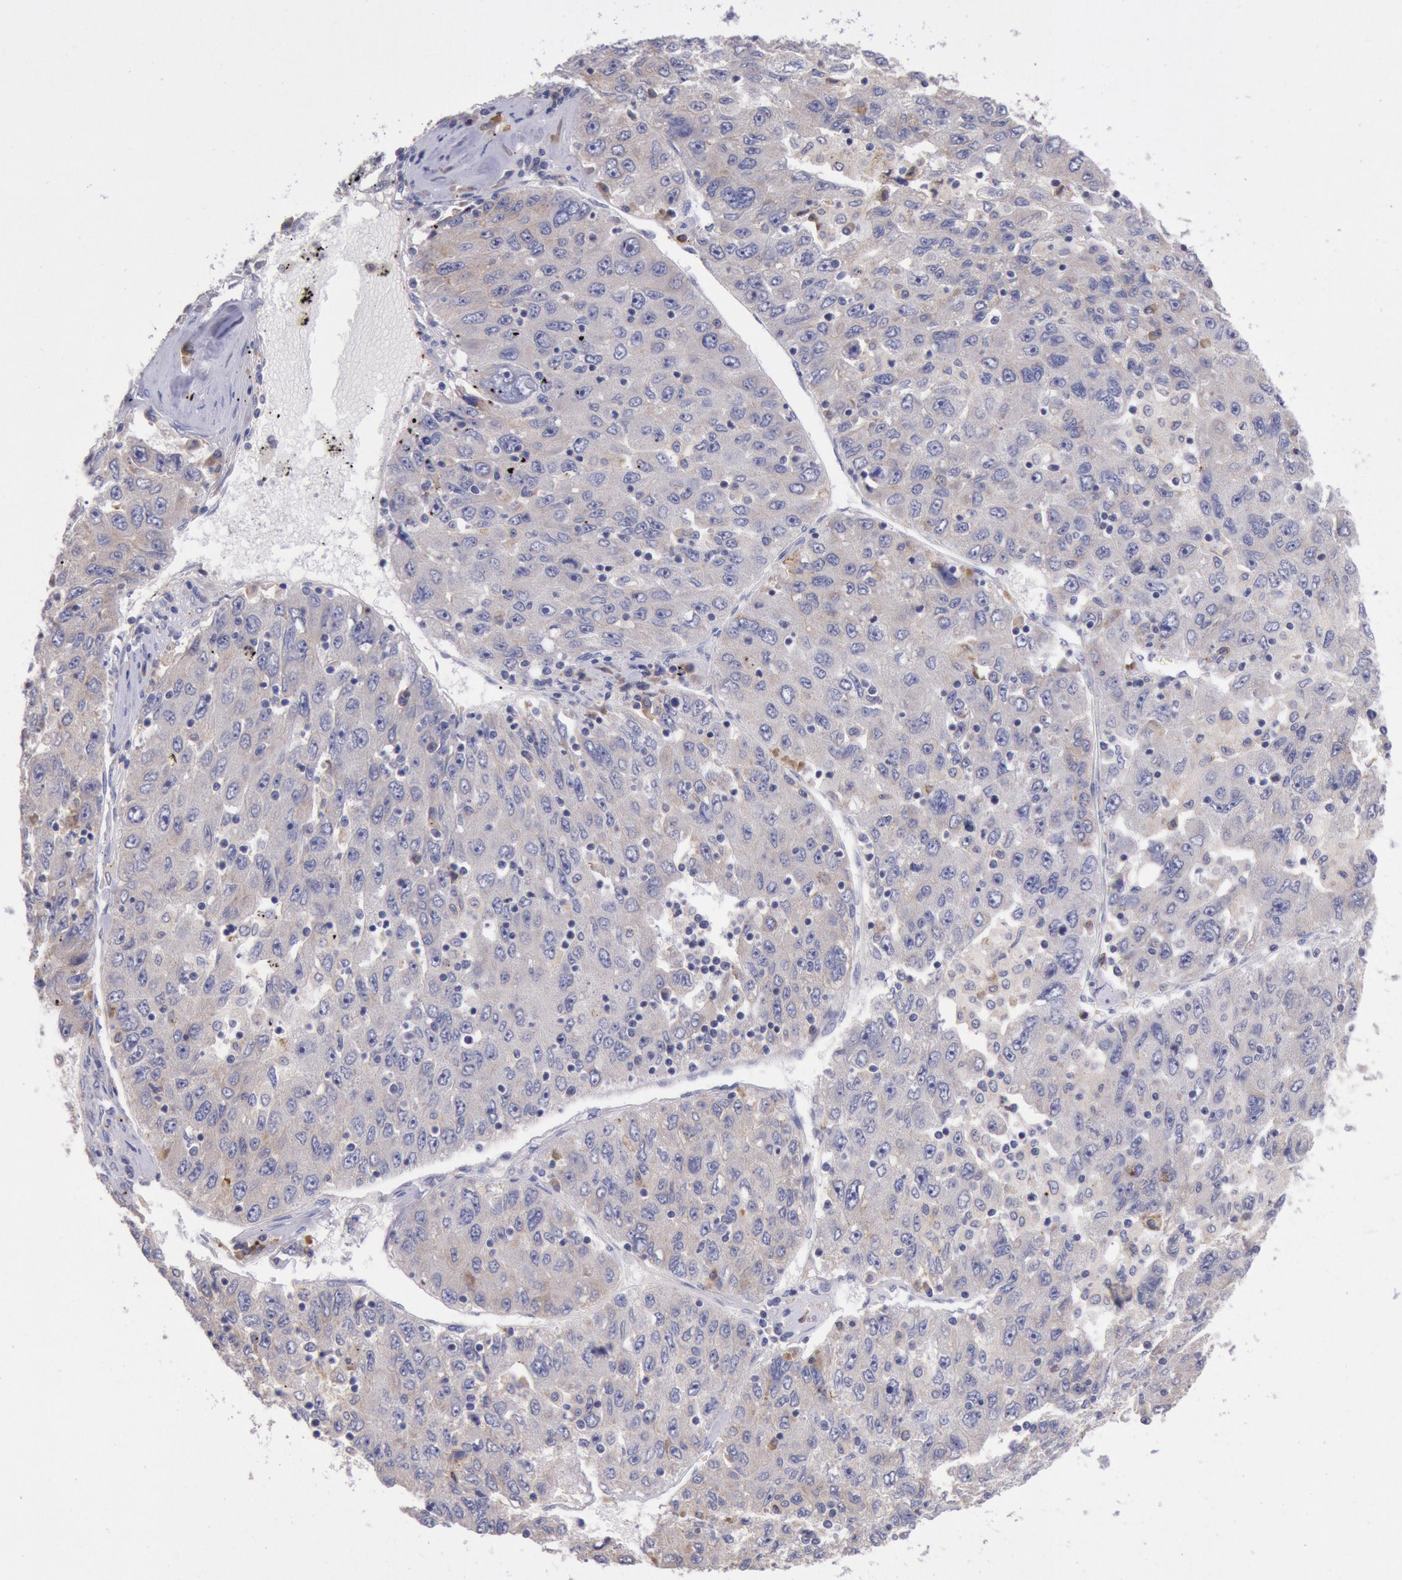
{"staining": {"intensity": "weak", "quantity": ">75%", "location": "cytoplasmic/membranous"}, "tissue": "liver cancer", "cell_type": "Tumor cells", "image_type": "cancer", "snomed": [{"axis": "morphology", "description": "Carcinoma, Hepatocellular, NOS"}, {"axis": "topography", "description": "Liver"}], "caption": "Immunohistochemistry photomicrograph of human liver cancer (hepatocellular carcinoma) stained for a protein (brown), which shows low levels of weak cytoplasmic/membranous staining in about >75% of tumor cells.", "gene": "GAL3ST1", "patient": {"sex": "male", "age": 49}}